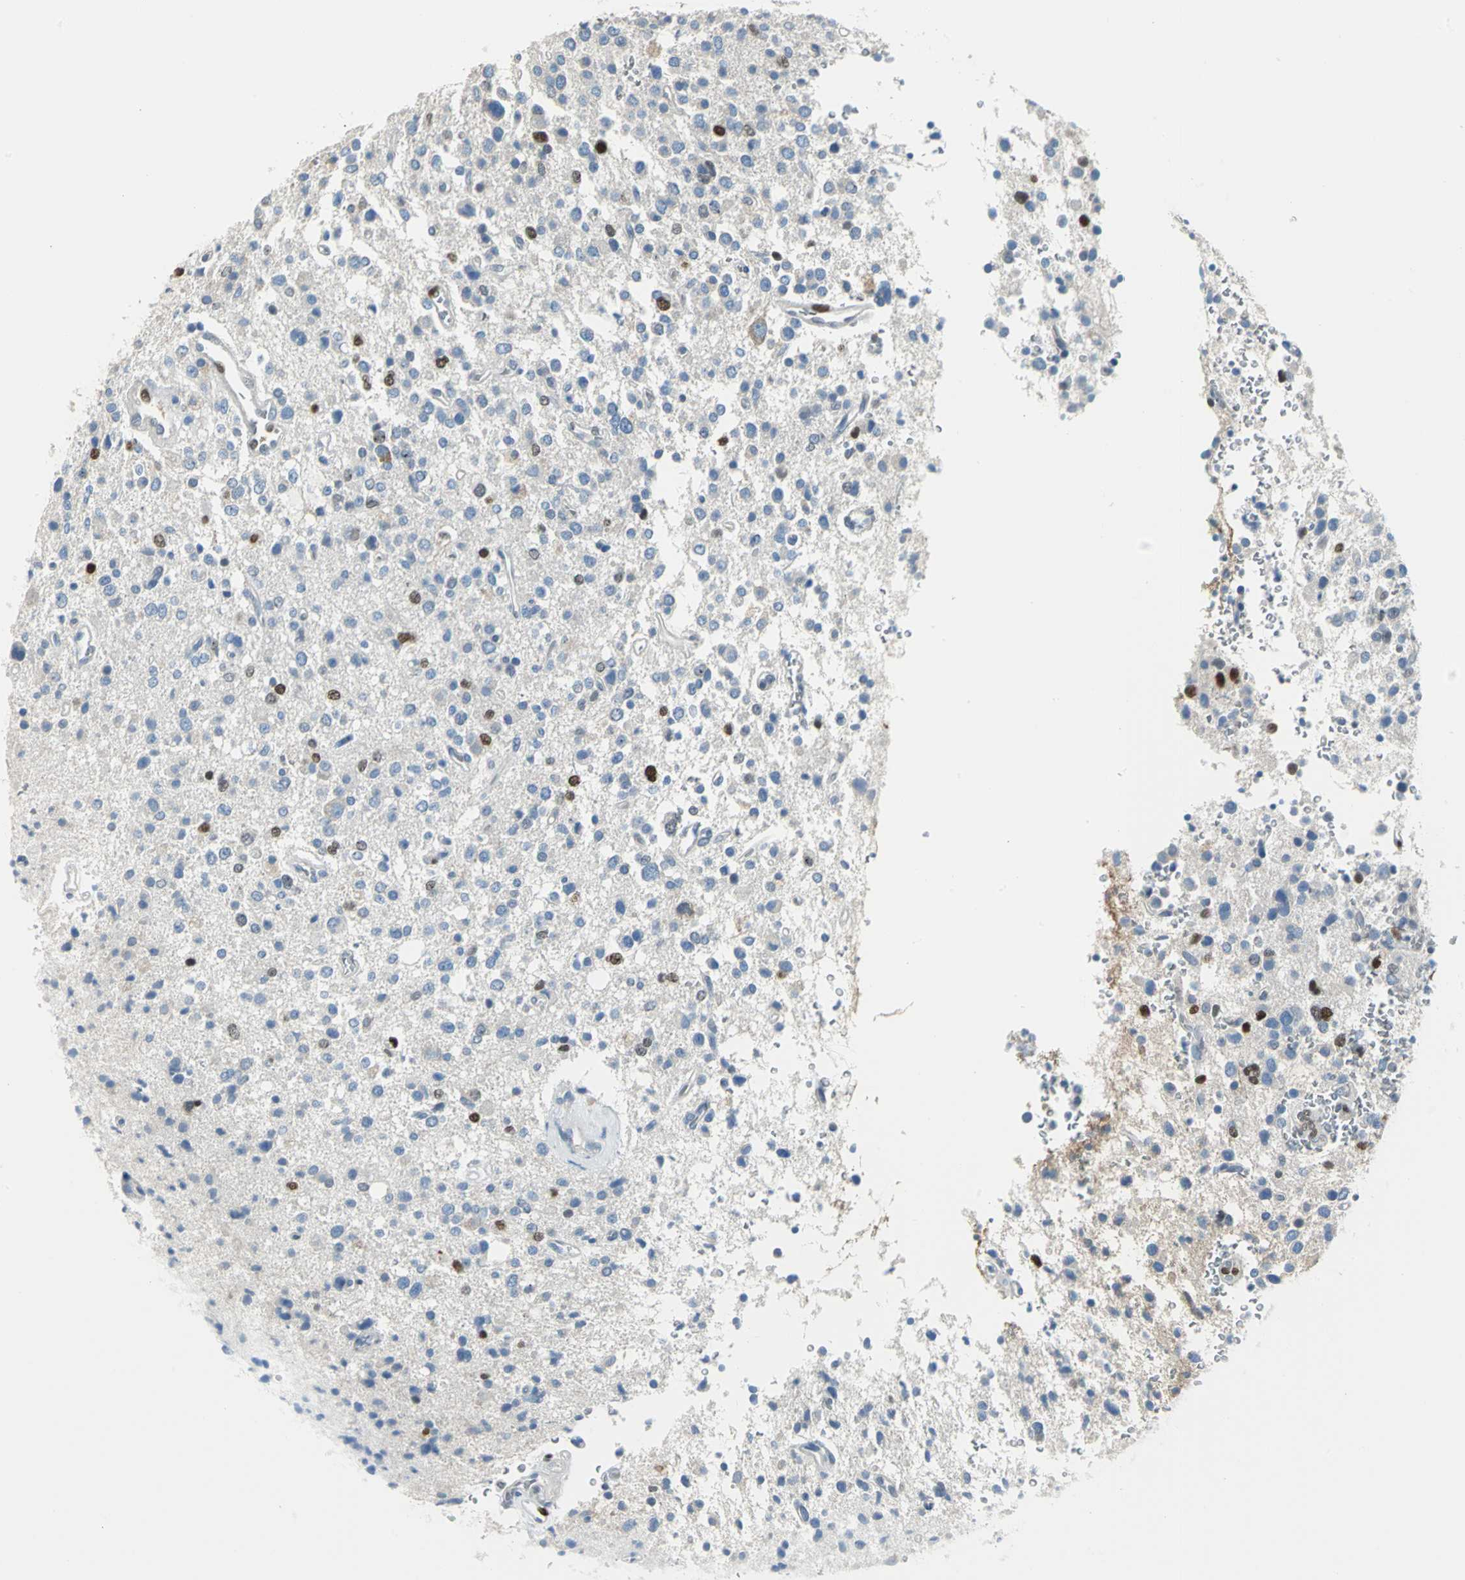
{"staining": {"intensity": "moderate", "quantity": "<25%", "location": "nuclear"}, "tissue": "glioma", "cell_type": "Tumor cells", "image_type": "cancer", "snomed": [{"axis": "morphology", "description": "Glioma, malignant, High grade"}, {"axis": "topography", "description": "Brain"}], "caption": "DAB (3,3'-diaminobenzidine) immunohistochemical staining of human malignant glioma (high-grade) reveals moderate nuclear protein expression in about <25% of tumor cells.", "gene": "MCM3", "patient": {"sex": "male", "age": 47}}